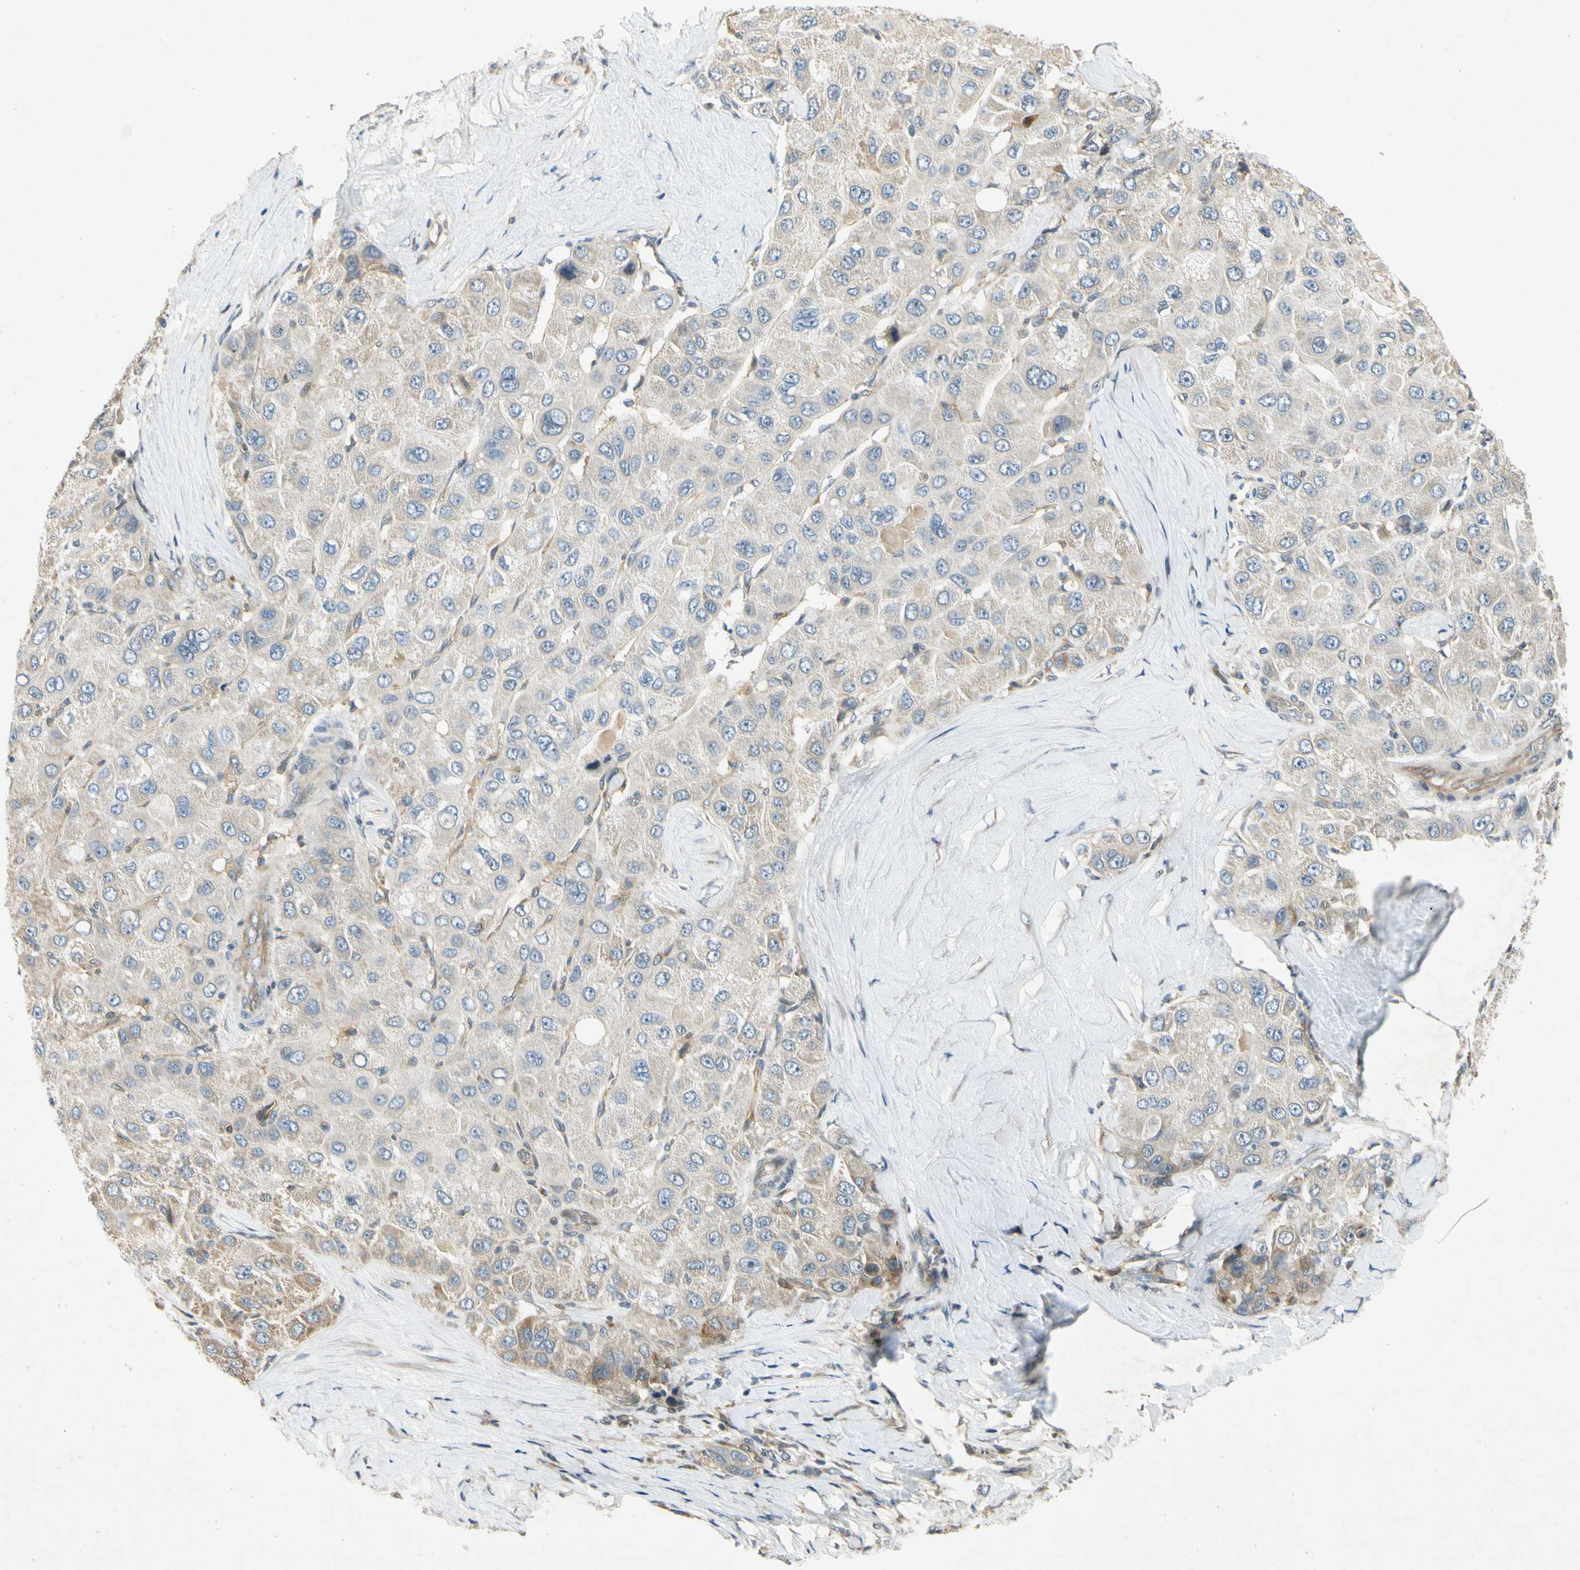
{"staining": {"intensity": "weak", "quantity": "<25%", "location": "cytoplasmic/membranous"}, "tissue": "liver cancer", "cell_type": "Tumor cells", "image_type": "cancer", "snomed": [{"axis": "morphology", "description": "Carcinoma, Hepatocellular, NOS"}, {"axis": "topography", "description": "Liver"}], "caption": "The image demonstrates no significant expression in tumor cells of liver cancer (hepatocellular carcinoma).", "gene": "GATD1", "patient": {"sex": "male", "age": 80}}